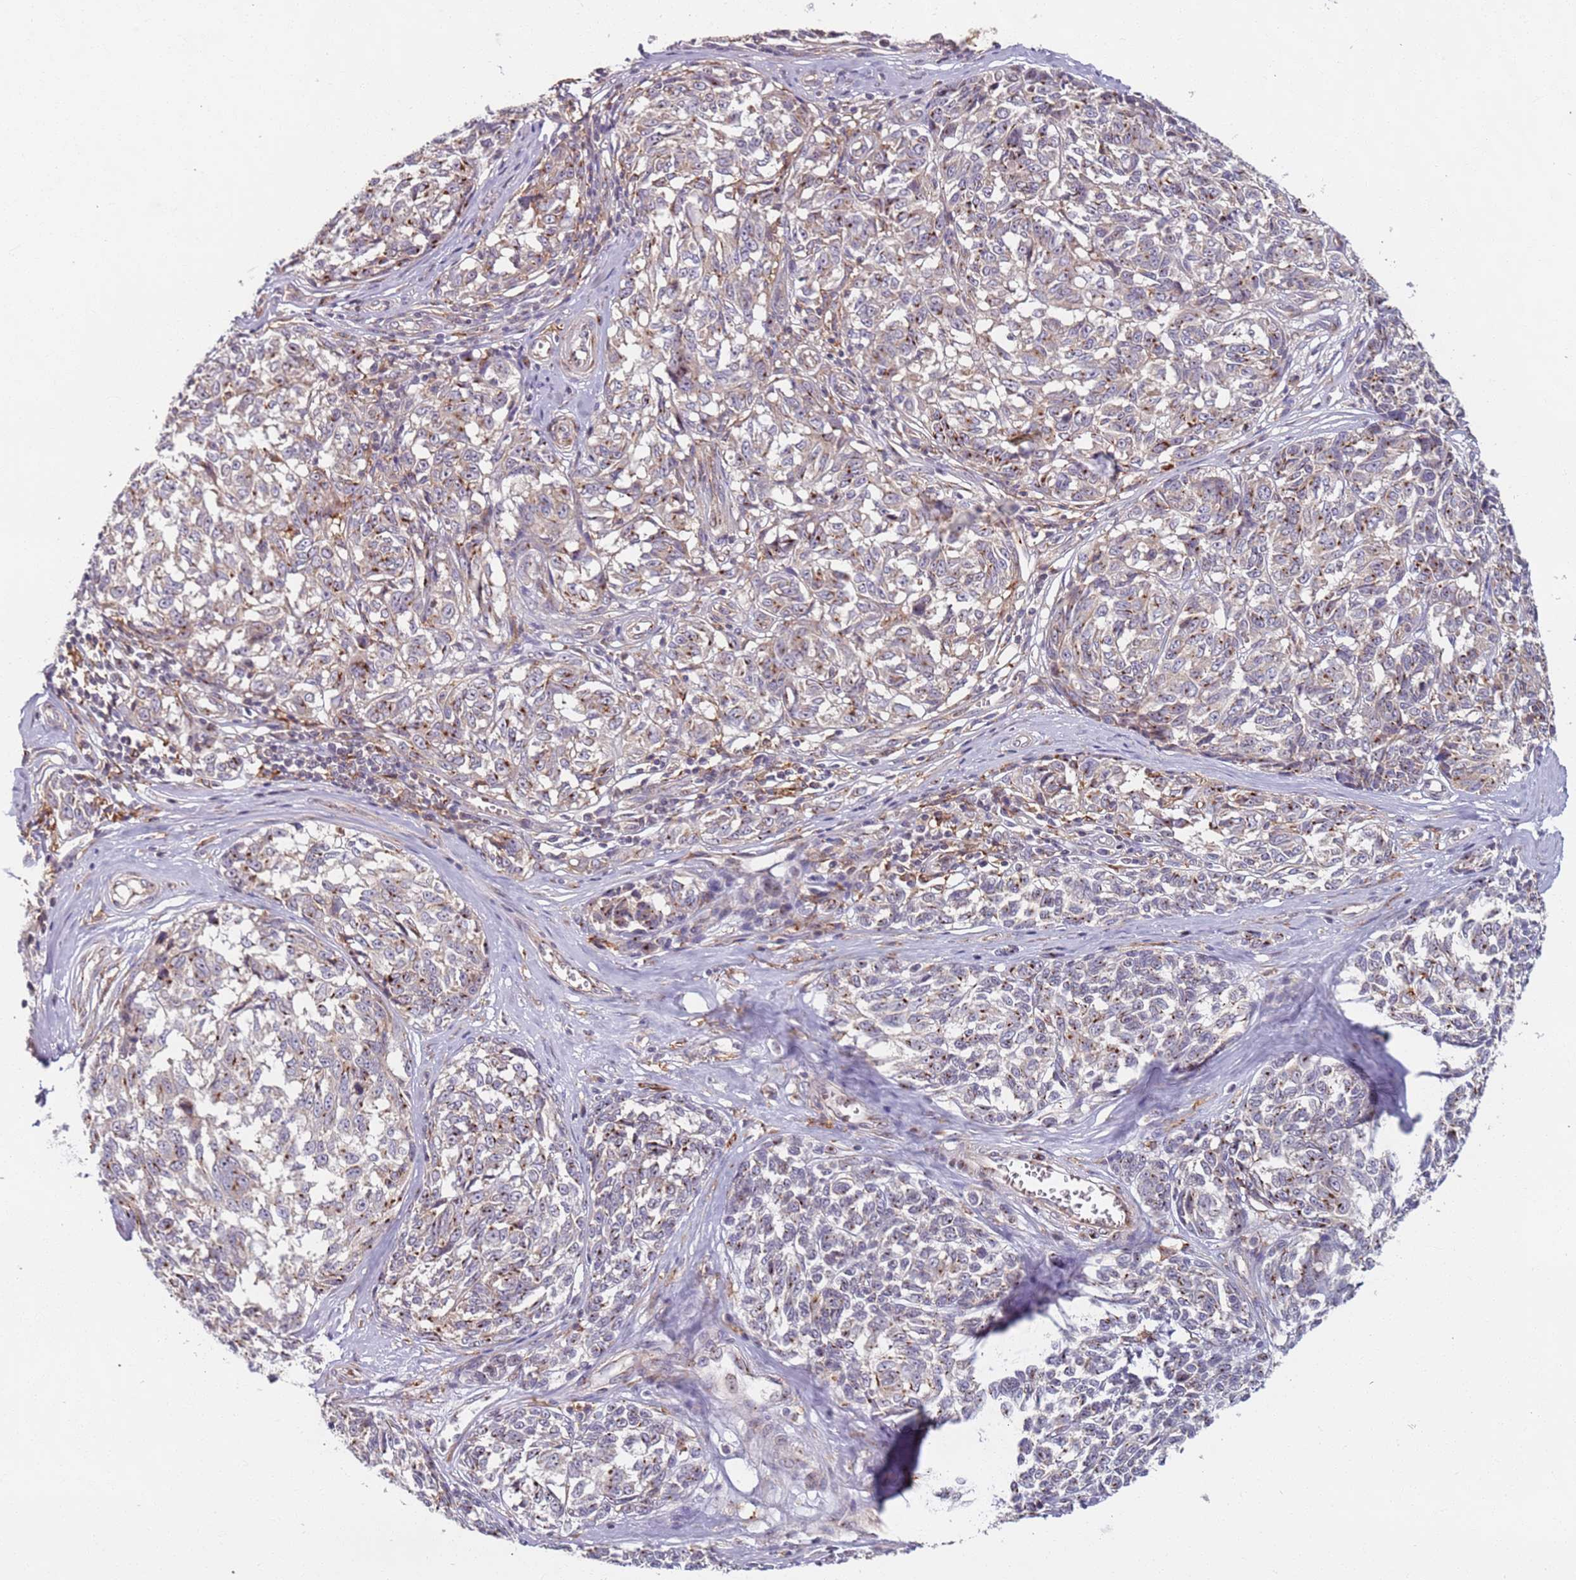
{"staining": {"intensity": "strong", "quantity": "25%-75%", "location": "cytoplasmic/membranous"}, "tissue": "melanoma", "cell_type": "Tumor cells", "image_type": "cancer", "snomed": [{"axis": "morphology", "description": "Normal tissue, NOS"}, {"axis": "morphology", "description": "Malignant melanoma, NOS"}, {"axis": "topography", "description": "Skin"}], "caption": "Tumor cells demonstrate high levels of strong cytoplasmic/membranous expression in about 25%-75% of cells in human melanoma. Using DAB (brown) and hematoxylin (blue) stains, captured at high magnification using brightfield microscopy.", "gene": "AKTIP", "patient": {"sex": "female", "age": 64}}